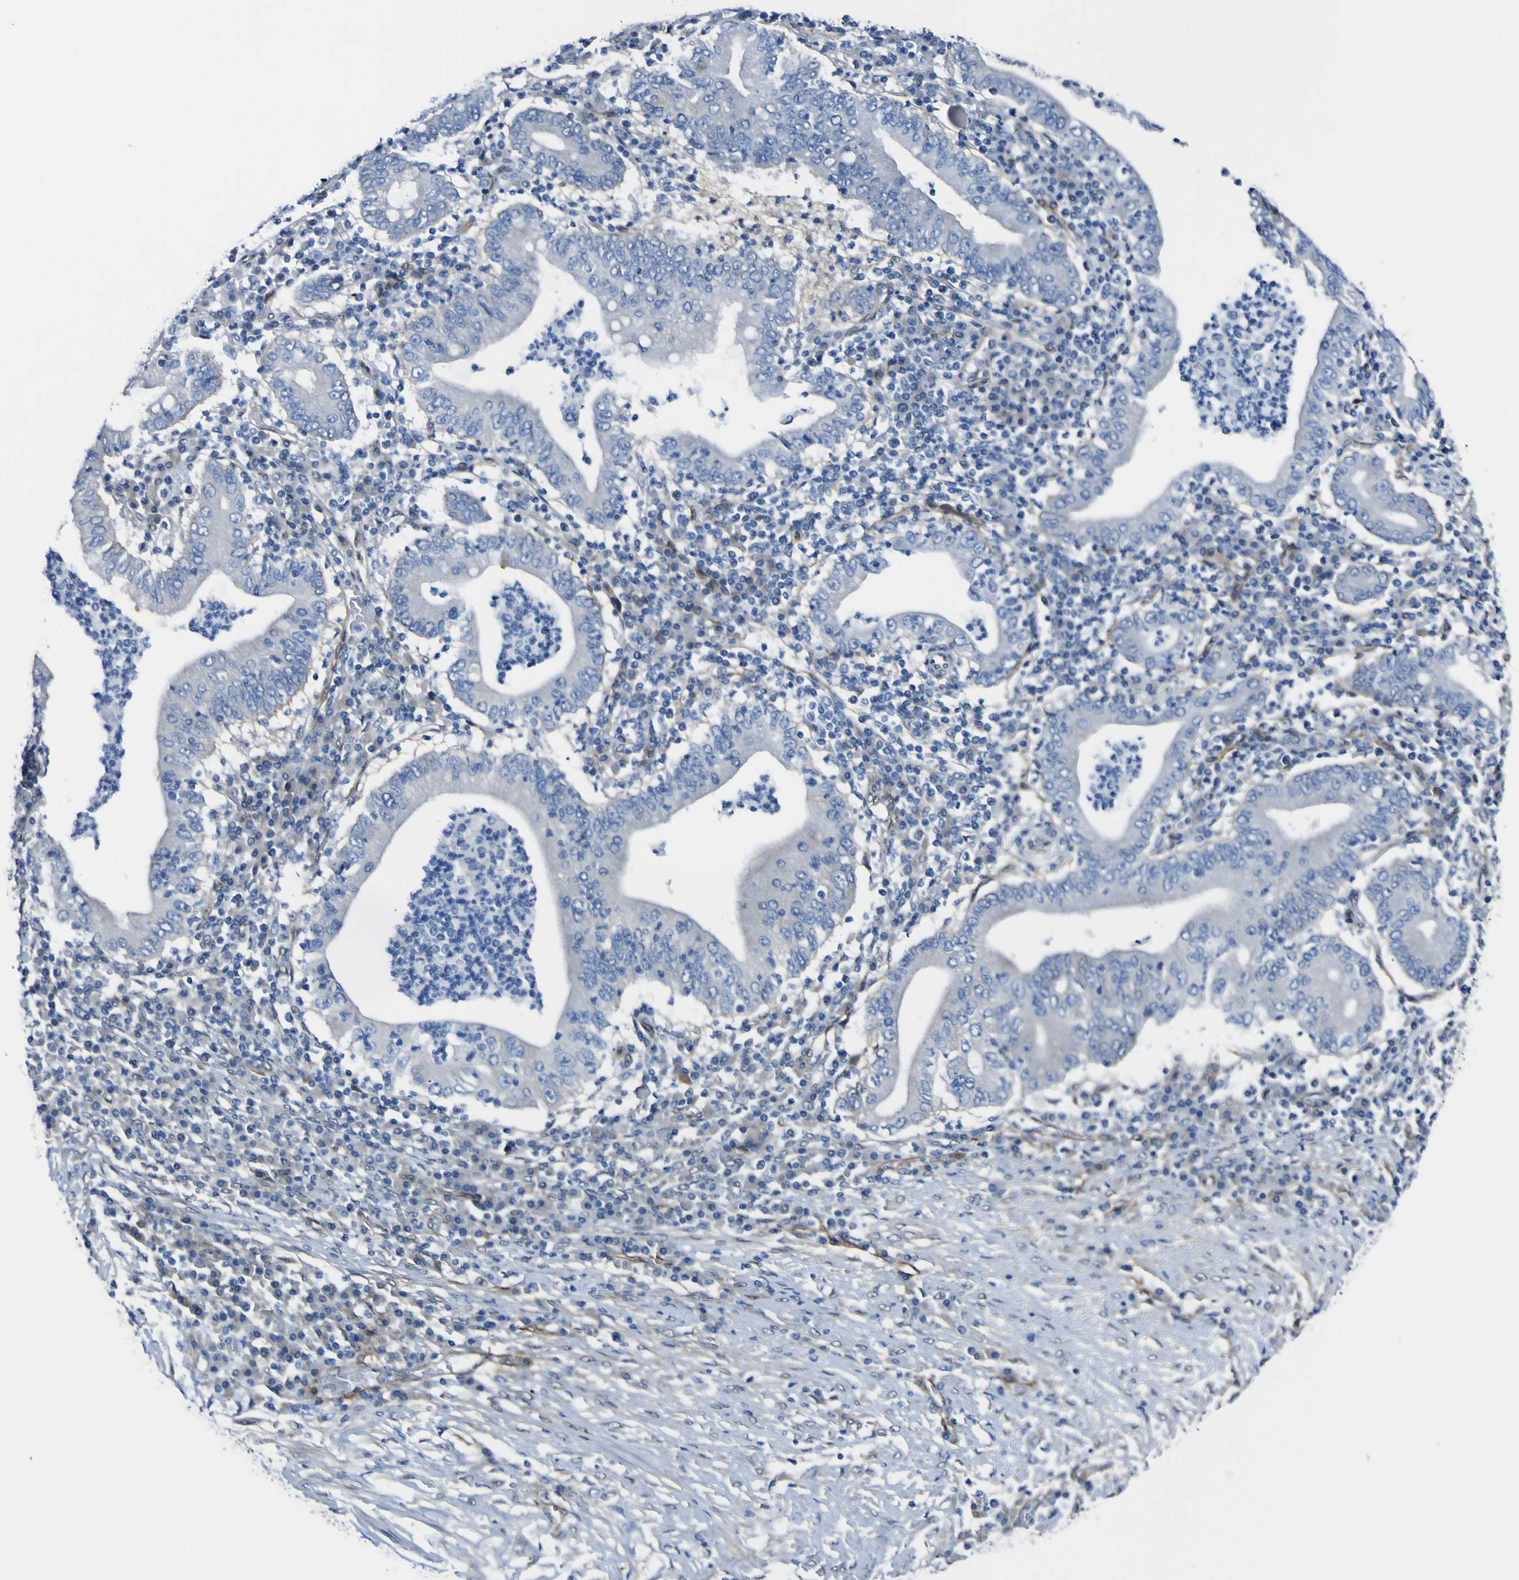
{"staining": {"intensity": "negative", "quantity": "none", "location": "none"}, "tissue": "stomach cancer", "cell_type": "Tumor cells", "image_type": "cancer", "snomed": [{"axis": "morphology", "description": "Normal tissue, NOS"}, {"axis": "morphology", "description": "Adenocarcinoma, NOS"}, {"axis": "topography", "description": "Esophagus"}, {"axis": "topography", "description": "Stomach, upper"}, {"axis": "topography", "description": "Peripheral nerve tissue"}], "caption": "A photomicrograph of stomach cancer (adenocarcinoma) stained for a protein displays no brown staining in tumor cells. (Brightfield microscopy of DAB (3,3'-diaminobenzidine) immunohistochemistry (IHC) at high magnification).", "gene": "LRRN1", "patient": {"sex": "male", "age": 62}}